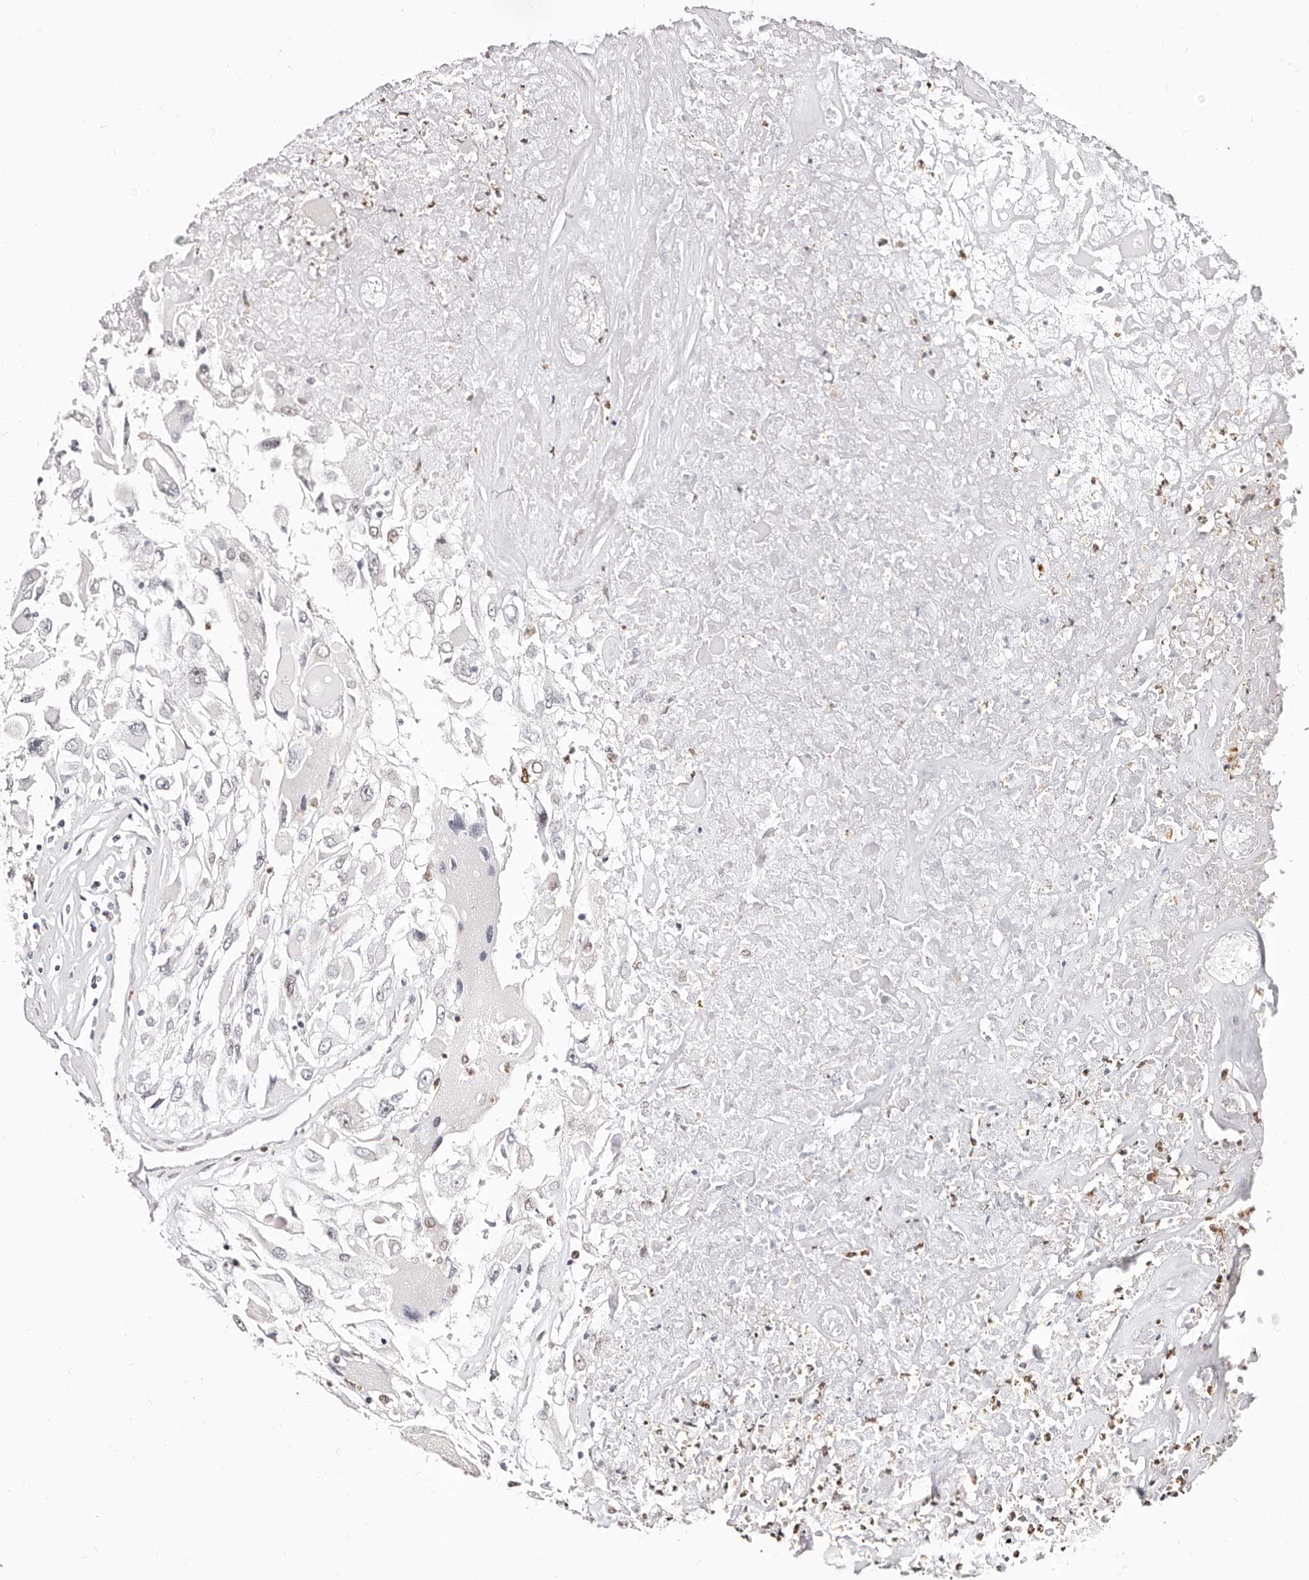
{"staining": {"intensity": "negative", "quantity": "none", "location": "none"}, "tissue": "renal cancer", "cell_type": "Tumor cells", "image_type": "cancer", "snomed": [{"axis": "morphology", "description": "Adenocarcinoma, NOS"}, {"axis": "topography", "description": "Kidney"}], "caption": "Renal cancer was stained to show a protein in brown. There is no significant expression in tumor cells.", "gene": "TKT", "patient": {"sex": "female", "age": 52}}